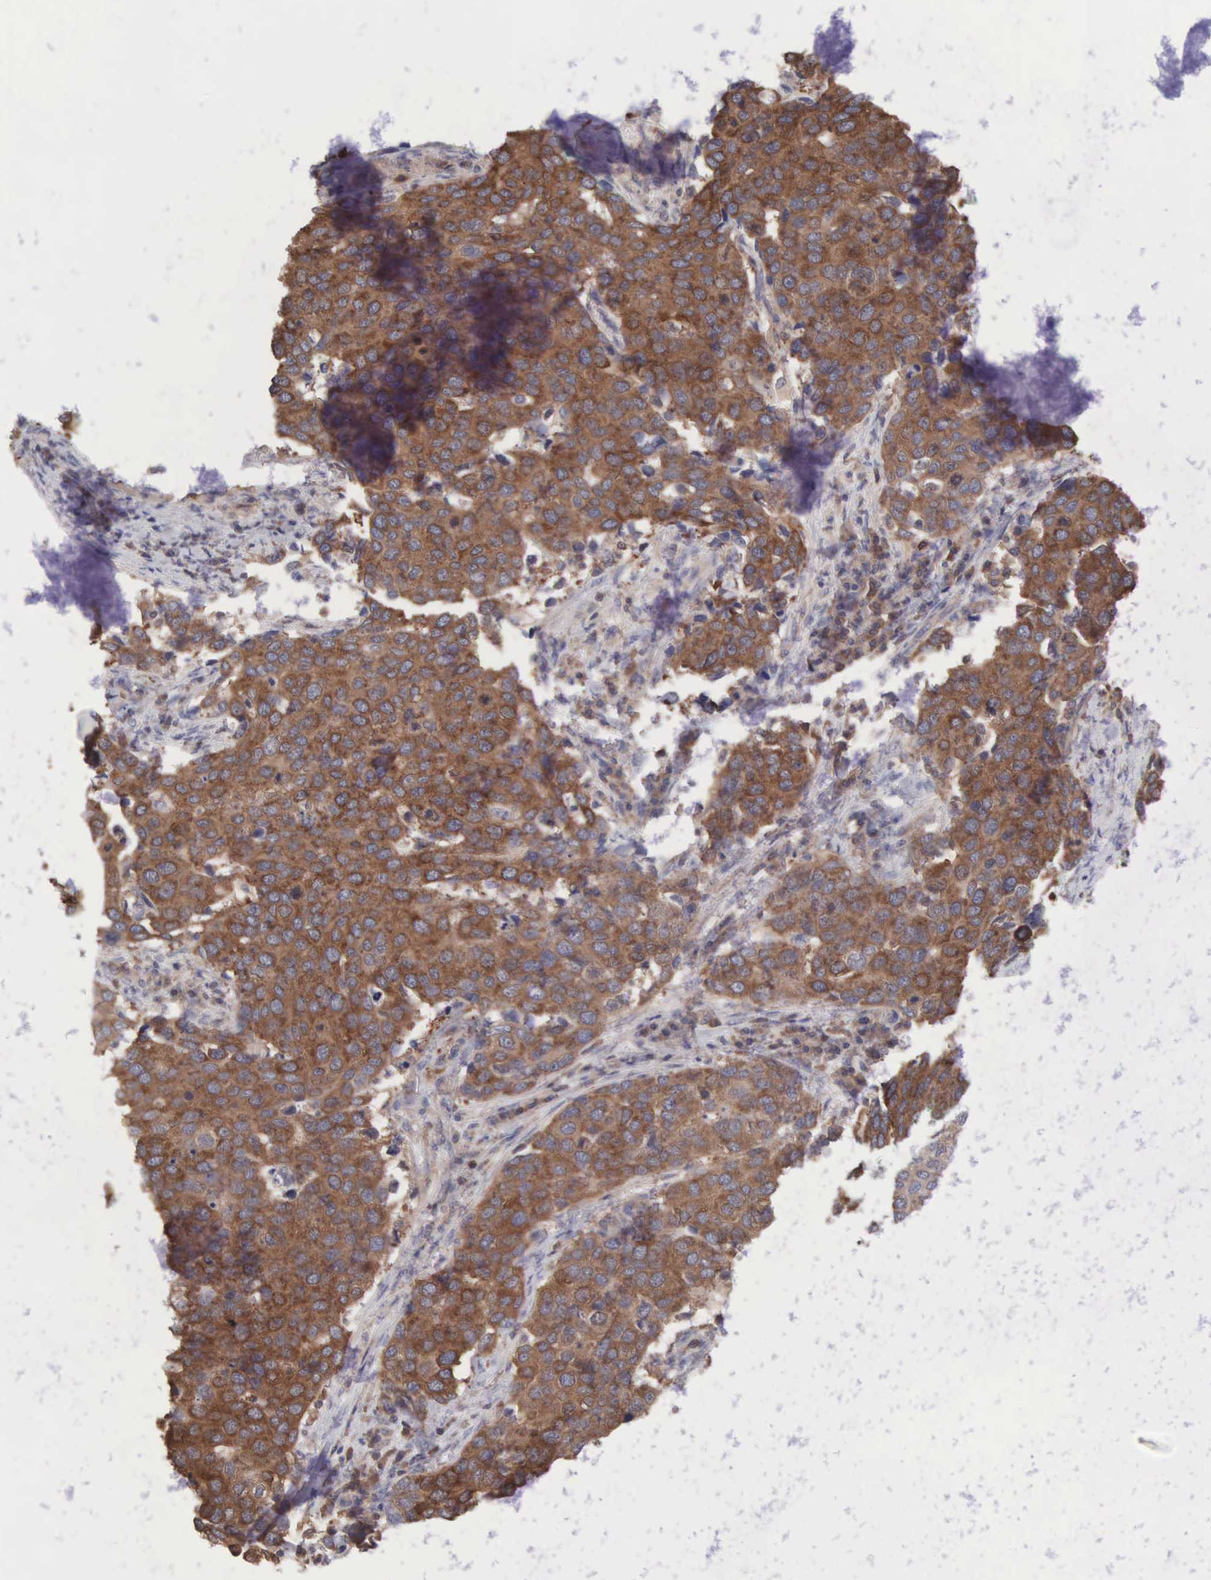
{"staining": {"intensity": "strong", "quantity": ">75%", "location": "cytoplasmic/membranous"}, "tissue": "cervical cancer", "cell_type": "Tumor cells", "image_type": "cancer", "snomed": [{"axis": "morphology", "description": "Squamous cell carcinoma, NOS"}, {"axis": "topography", "description": "Cervix"}], "caption": "Cervical cancer (squamous cell carcinoma) stained with immunohistochemistry (IHC) displays strong cytoplasmic/membranous positivity in about >75% of tumor cells.", "gene": "MTHFD1", "patient": {"sex": "female", "age": 54}}